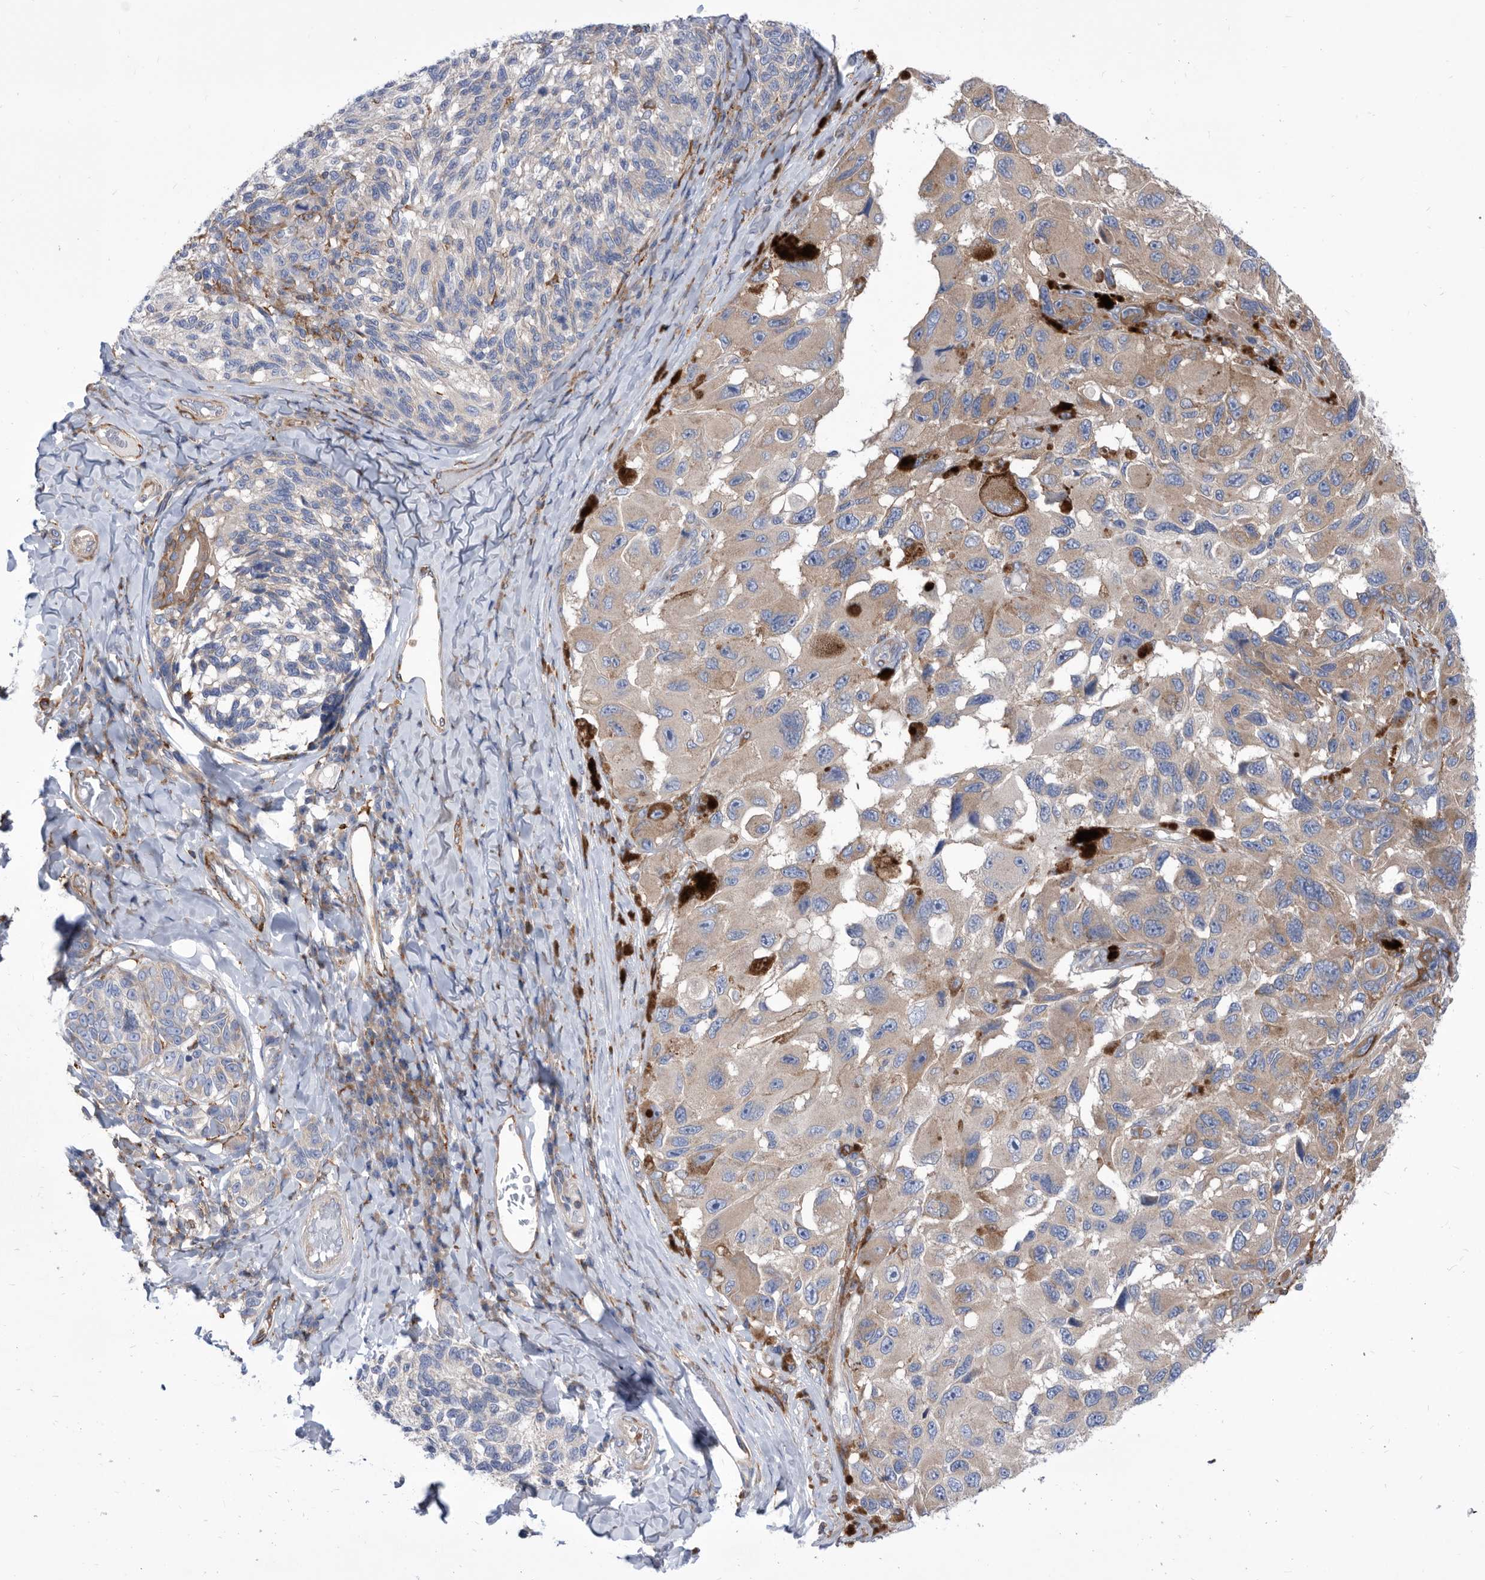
{"staining": {"intensity": "moderate", "quantity": "<25%", "location": "cytoplasmic/membranous"}, "tissue": "melanoma", "cell_type": "Tumor cells", "image_type": "cancer", "snomed": [{"axis": "morphology", "description": "Malignant melanoma, NOS"}, {"axis": "topography", "description": "Skin"}], "caption": "IHC of melanoma shows low levels of moderate cytoplasmic/membranous positivity in about <25% of tumor cells.", "gene": "SMG7", "patient": {"sex": "female", "age": 73}}